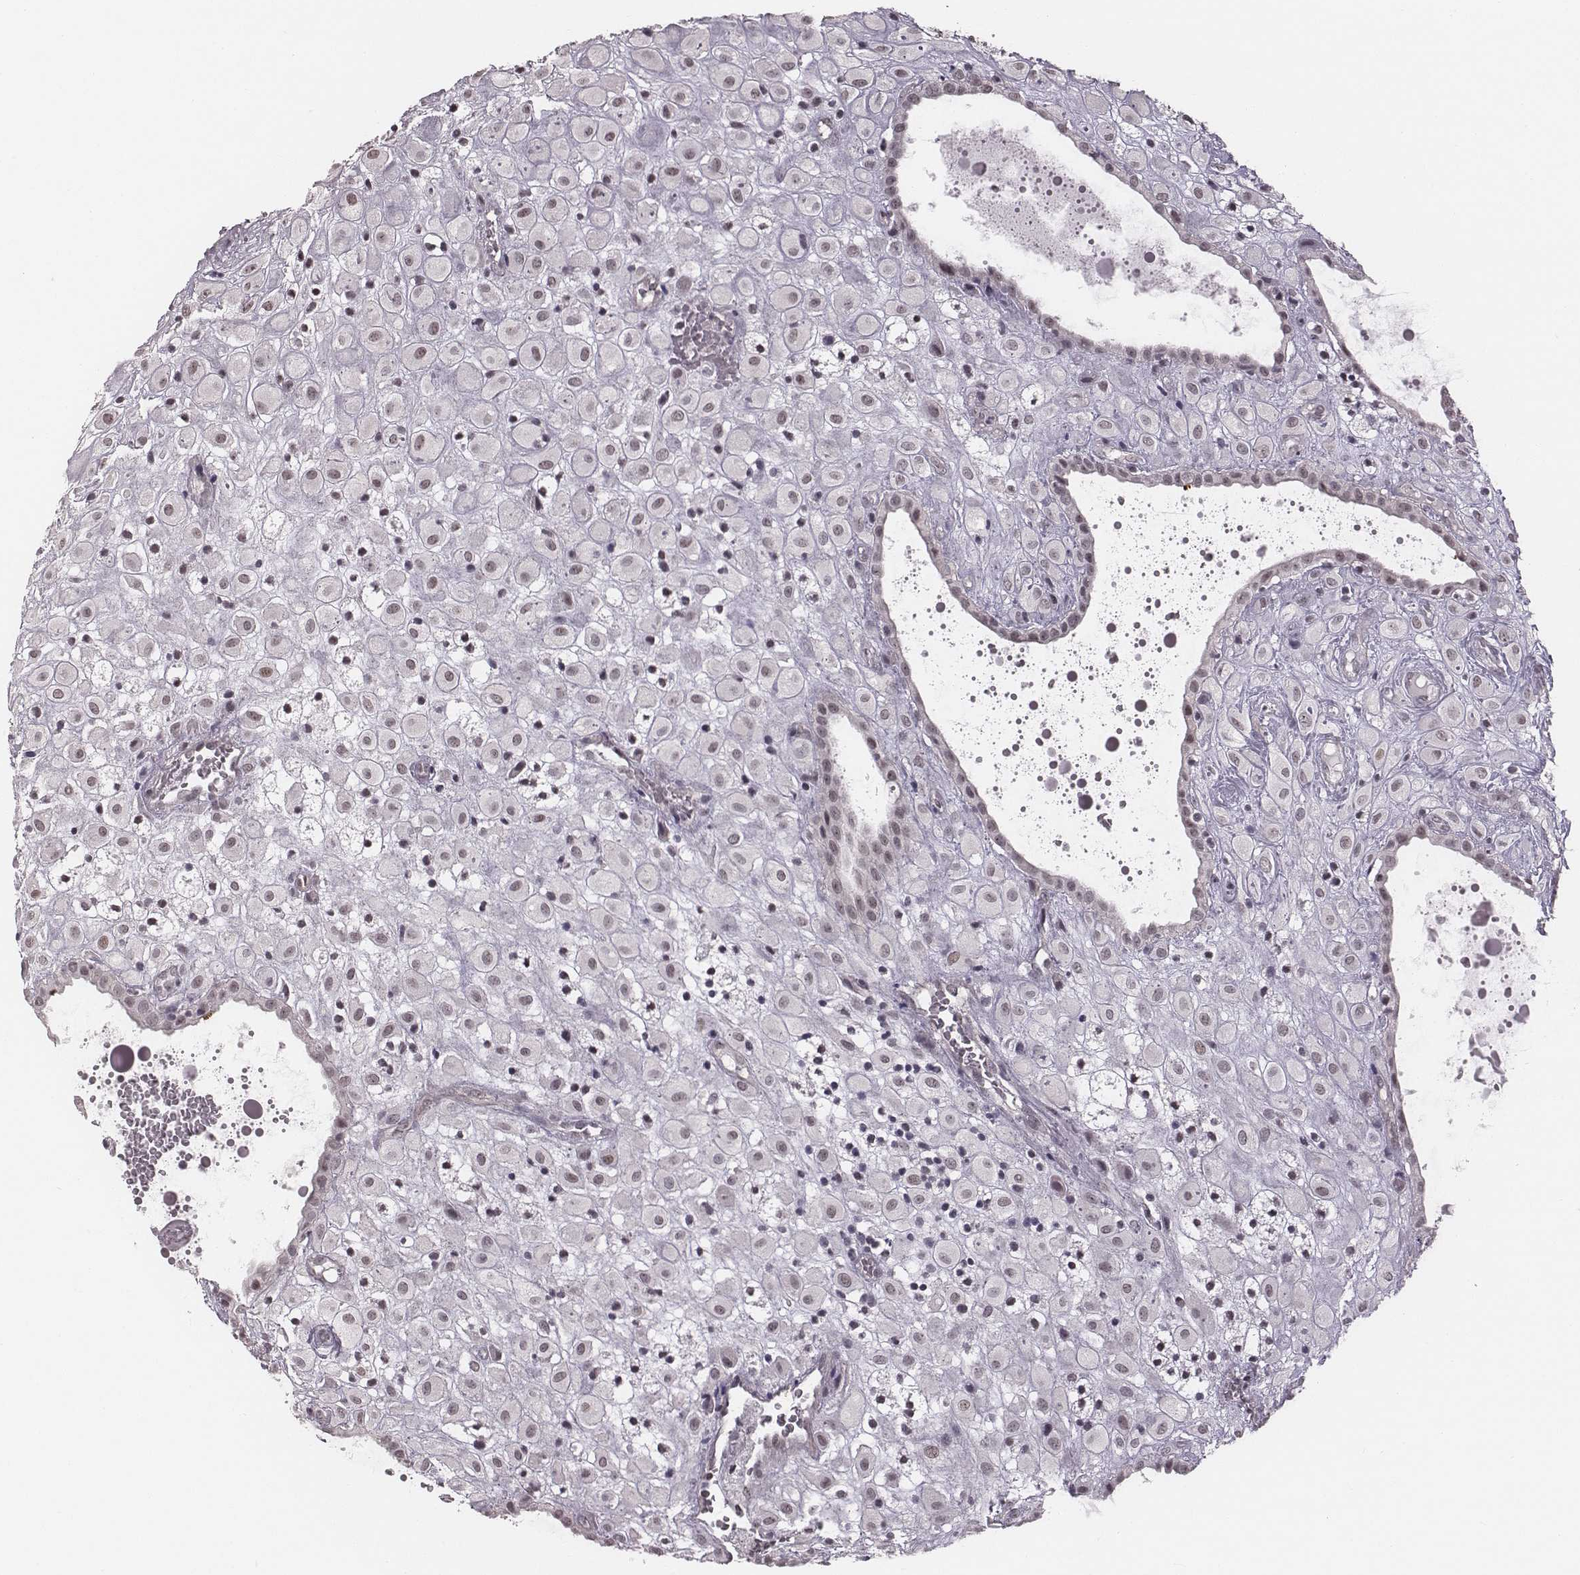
{"staining": {"intensity": "weak", "quantity": "25%-75%", "location": "nuclear"}, "tissue": "placenta", "cell_type": "Decidual cells", "image_type": "normal", "snomed": [{"axis": "morphology", "description": "Normal tissue, NOS"}, {"axis": "topography", "description": "Placenta"}], "caption": "The photomicrograph demonstrates a brown stain indicating the presence of a protein in the nuclear of decidual cells in placenta. (brown staining indicates protein expression, while blue staining denotes nuclei).", "gene": "RPGRIP1", "patient": {"sex": "female", "age": 24}}